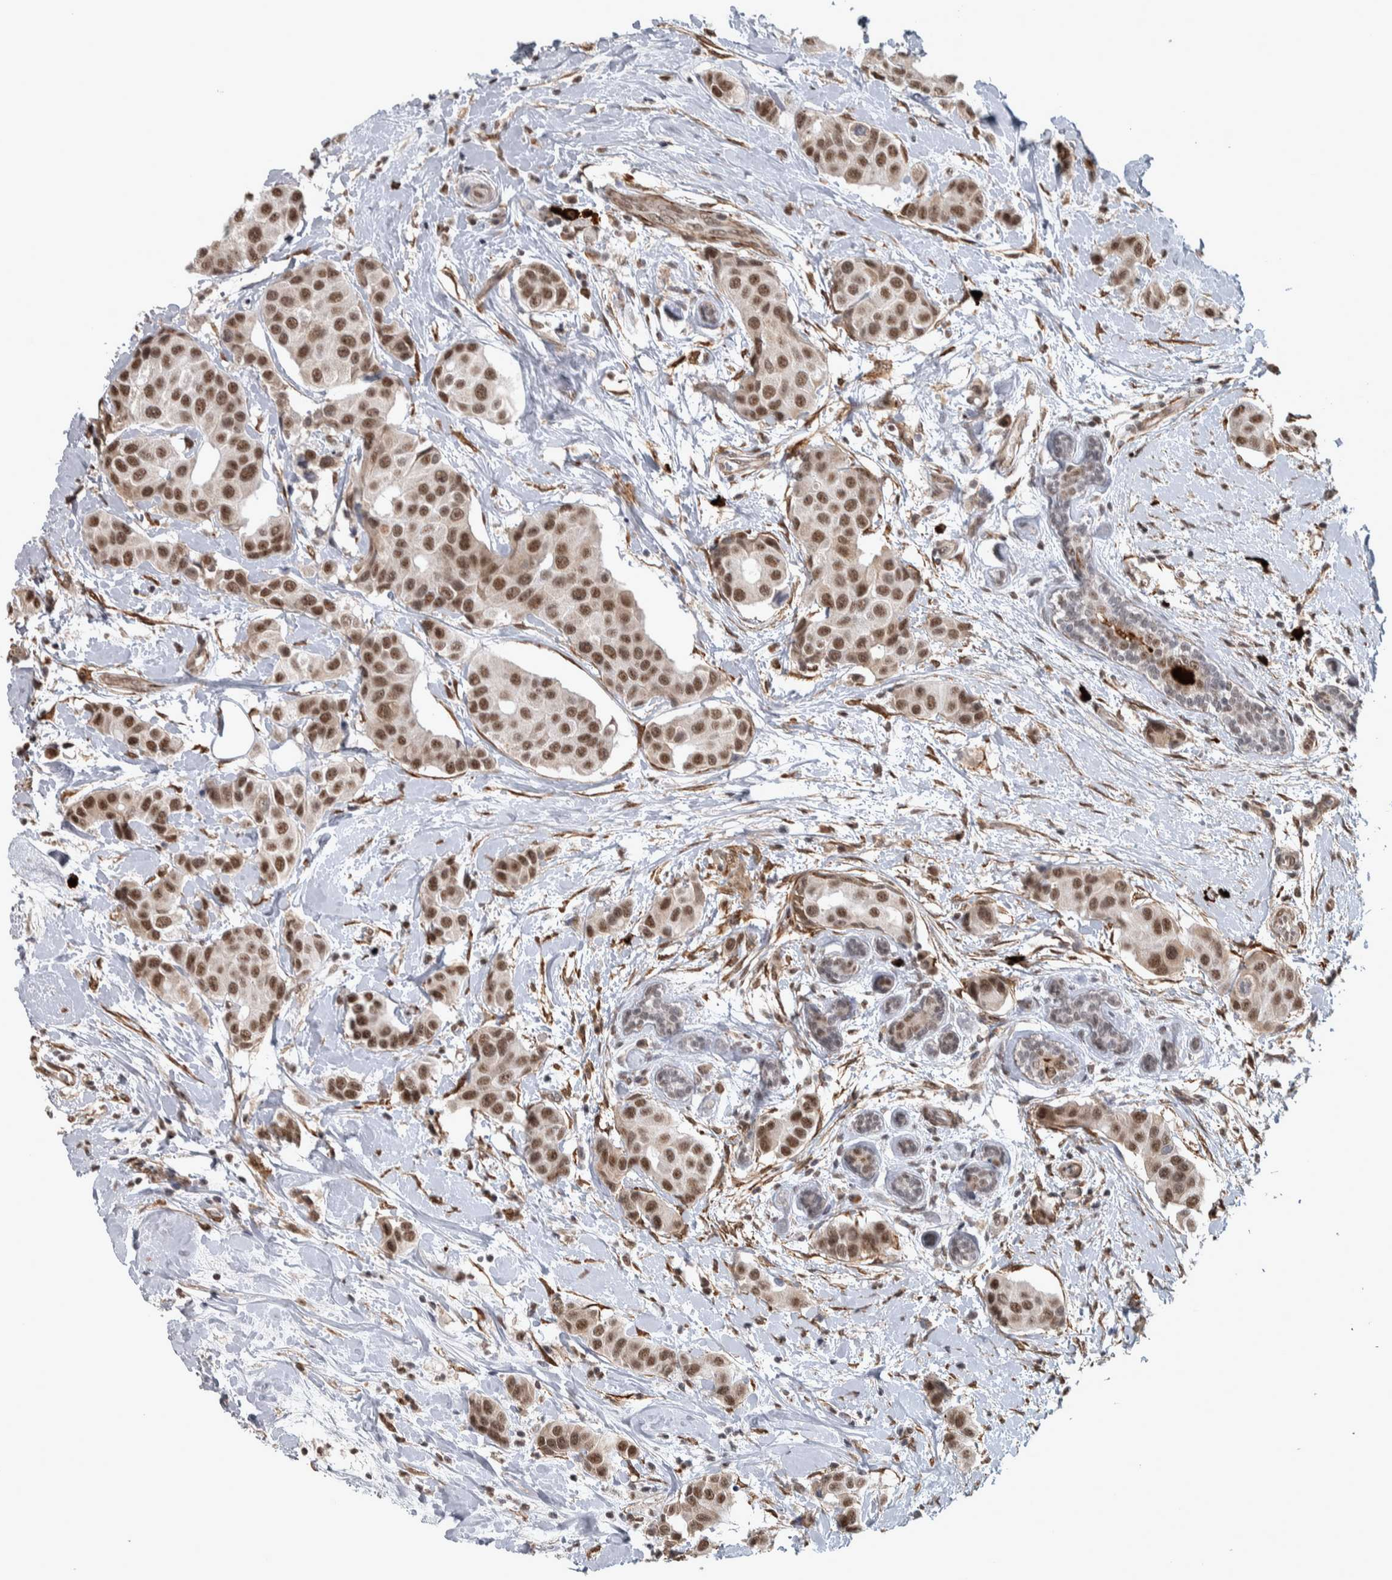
{"staining": {"intensity": "strong", "quantity": ">75%", "location": "nuclear"}, "tissue": "breast cancer", "cell_type": "Tumor cells", "image_type": "cancer", "snomed": [{"axis": "morphology", "description": "Normal tissue, NOS"}, {"axis": "morphology", "description": "Duct carcinoma"}, {"axis": "topography", "description": "Breast"}], "caption": "Tumor cells show high levels of strong nuclear expression in about >75% of cells in invasive ductal carcinoma (breast).", "gene": "DDX42", "patient": {"sex": "female", "age": 39}}